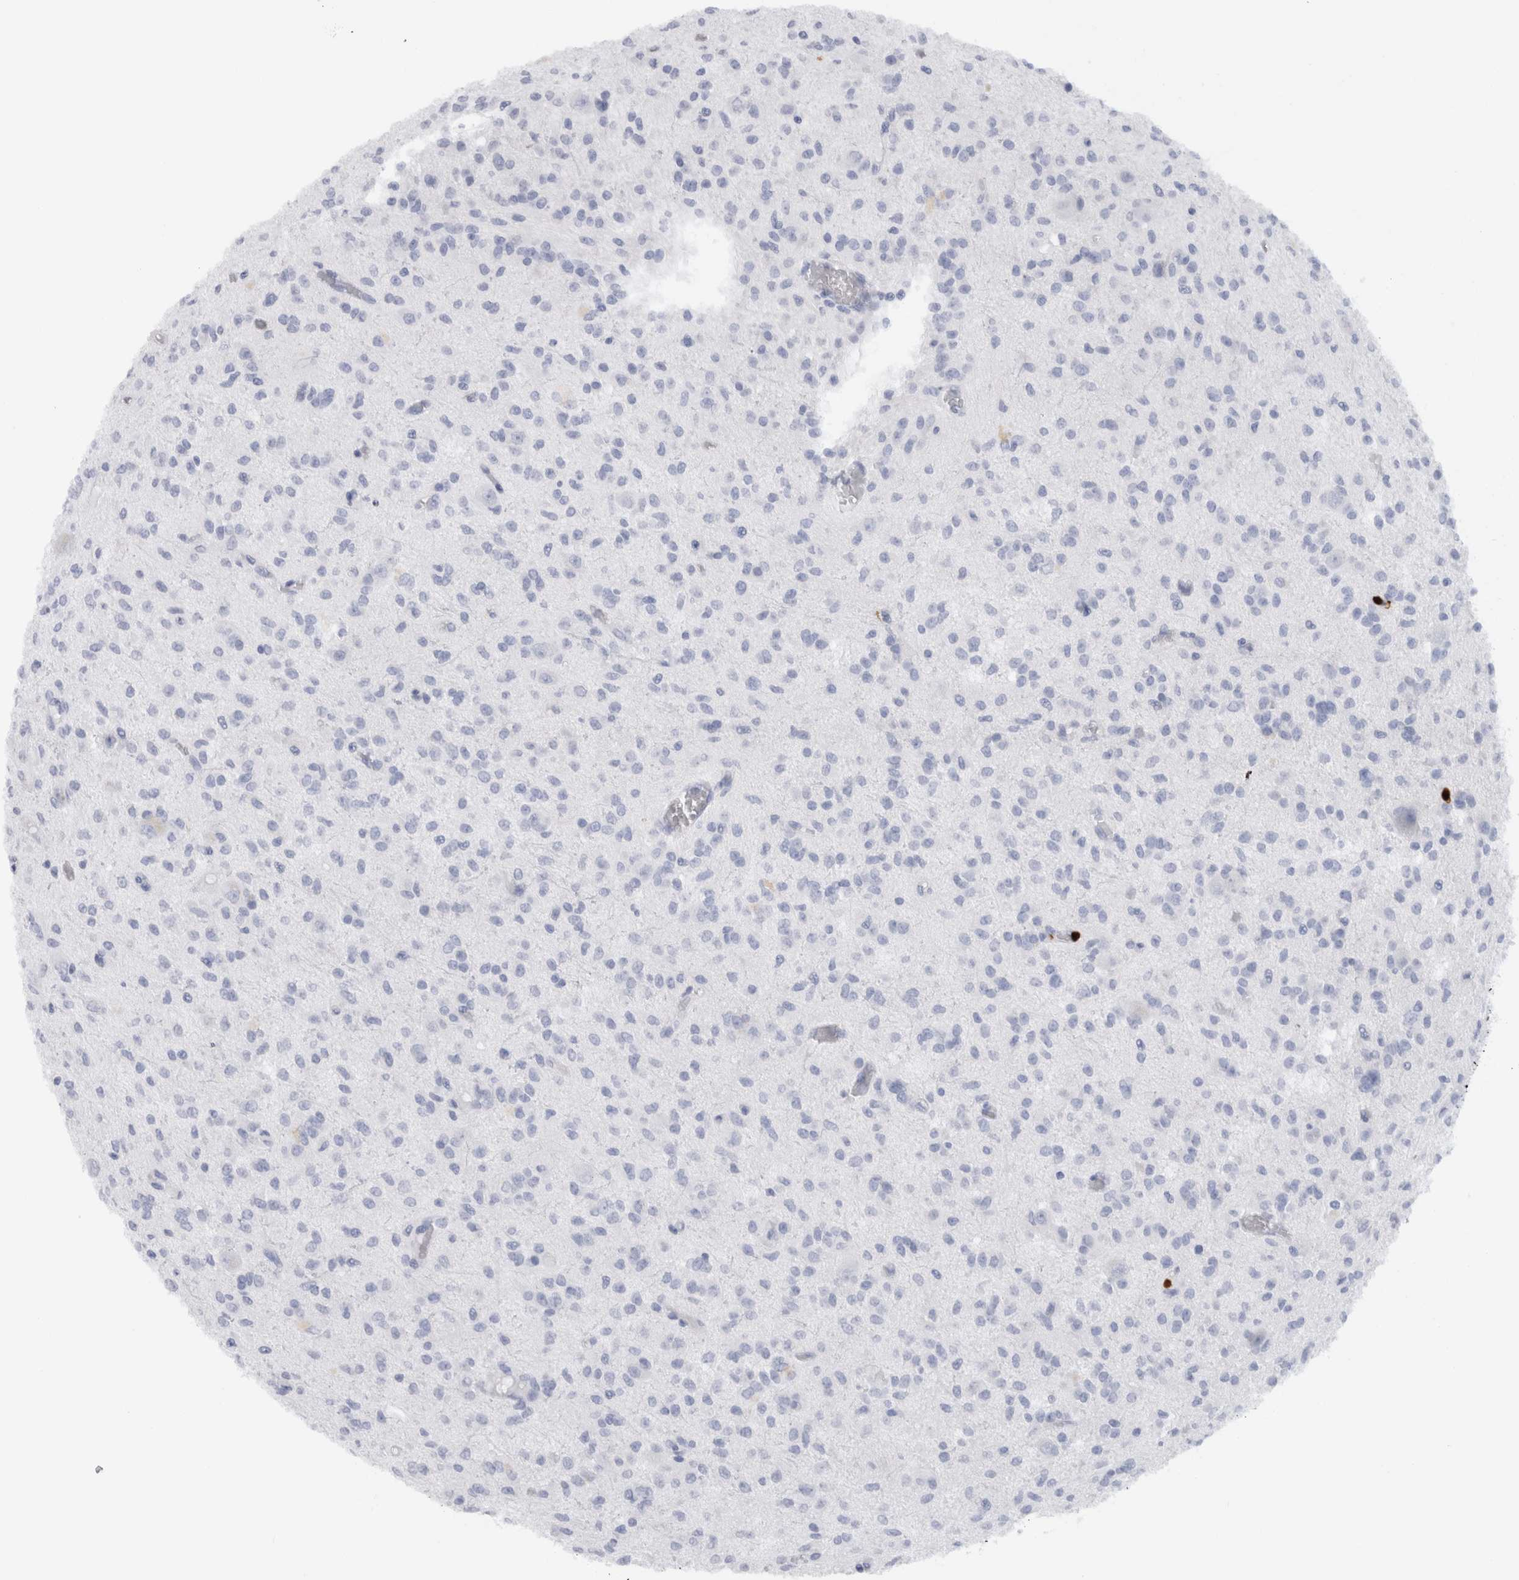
{"staining": {"intensity": "negative", "quantity": "none", "location": "none"}, "tissue": "glioma", "cell_type": "Tumor cells", "image_type": "cancer", "snomed": [{"axis": "morphology", "description": "Glioma, malignant, High grade"}, {"axis": "topography", "description": "Brain"}], "caption": "This is an immunohistochemistry (IHC) photomicrograph of glioma. There is no expression in tumor cells.", "gene": "S100A8", "patient": {"sex": "female", "age": 59}}